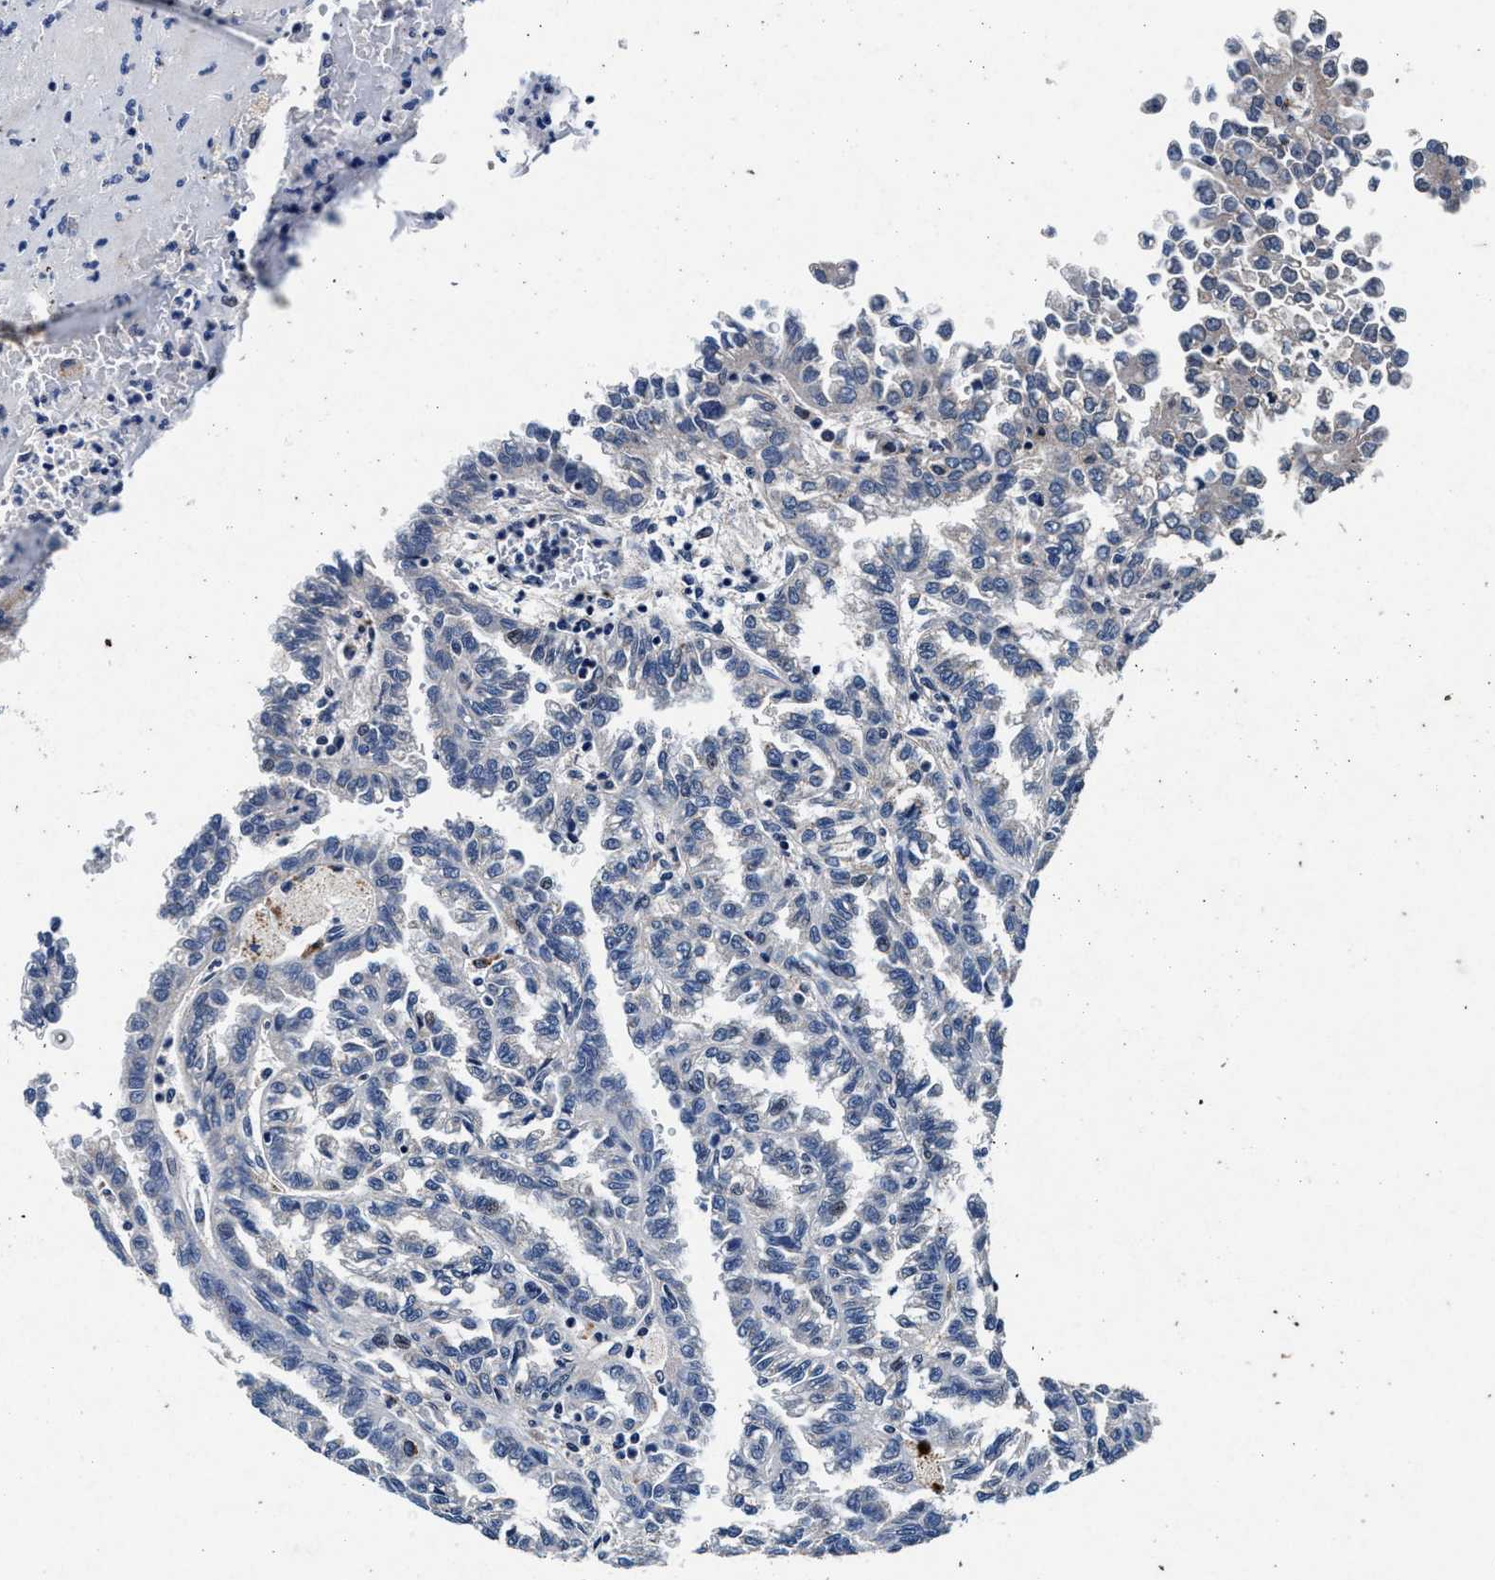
{"staining": {"intensity": "negative", "quantity": "none", "location": "none"}, "tissue": "renal cancer", "cell_type": "Tumor cells", "image_type": "cancer", "snomed": [{"axis": "morphology", "description": "Inflammation, NOS"}, {"axis": "morphology", "description": "Adenocarcinoma, NOS"}, {"axis": "topography", "description": "Kidney"}], "caption": "Histopathology image shows no significant protein staining in tumor cells of renal adenocarcinoma.", "gene": "SLC8A1", "patient": {"sex": "male", "age": 68}}